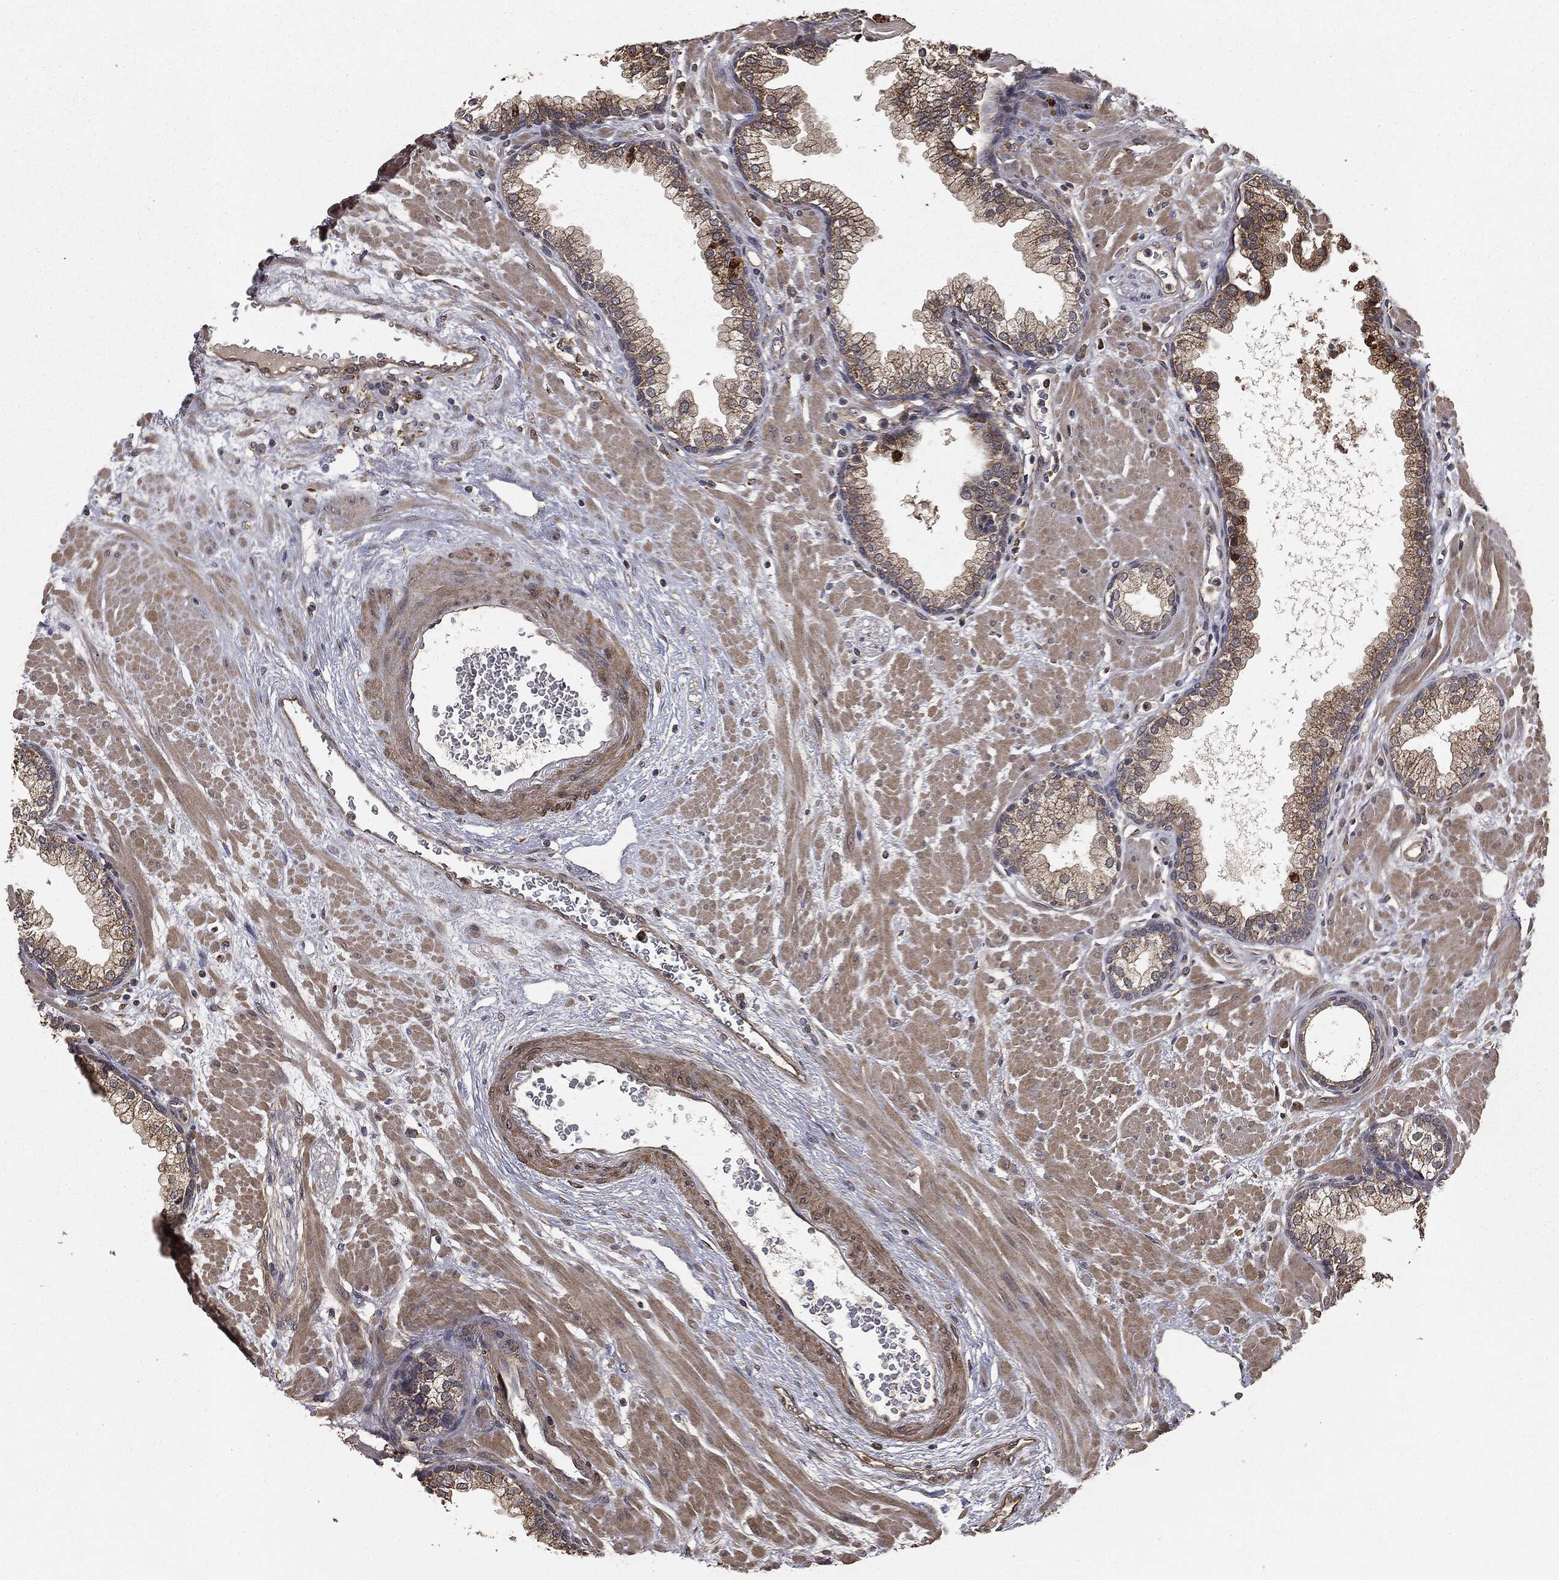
{"staining": {"intensity": "strong", "quantity": ">75%", "location": "cytoplasmic/membranous"}, "tissue": "prostate", "cell_type": "Glandular cells", "image_type": "normal", "snomed": [{"axis": "morphology", "description": "Normal tissue, NOS"}, {"axis": "topography", "description": "Prostate"}], "caption": "Glandular cells display strong cytoplasmic/membranous positivity in about >75% of cells in benign prostate. Immunohistochemistry (ihc) stains the protein of interest in brown and the nuclei are stained blue.", "gene": "MIER2", "patient": {"sex": "male", "age": 63}}